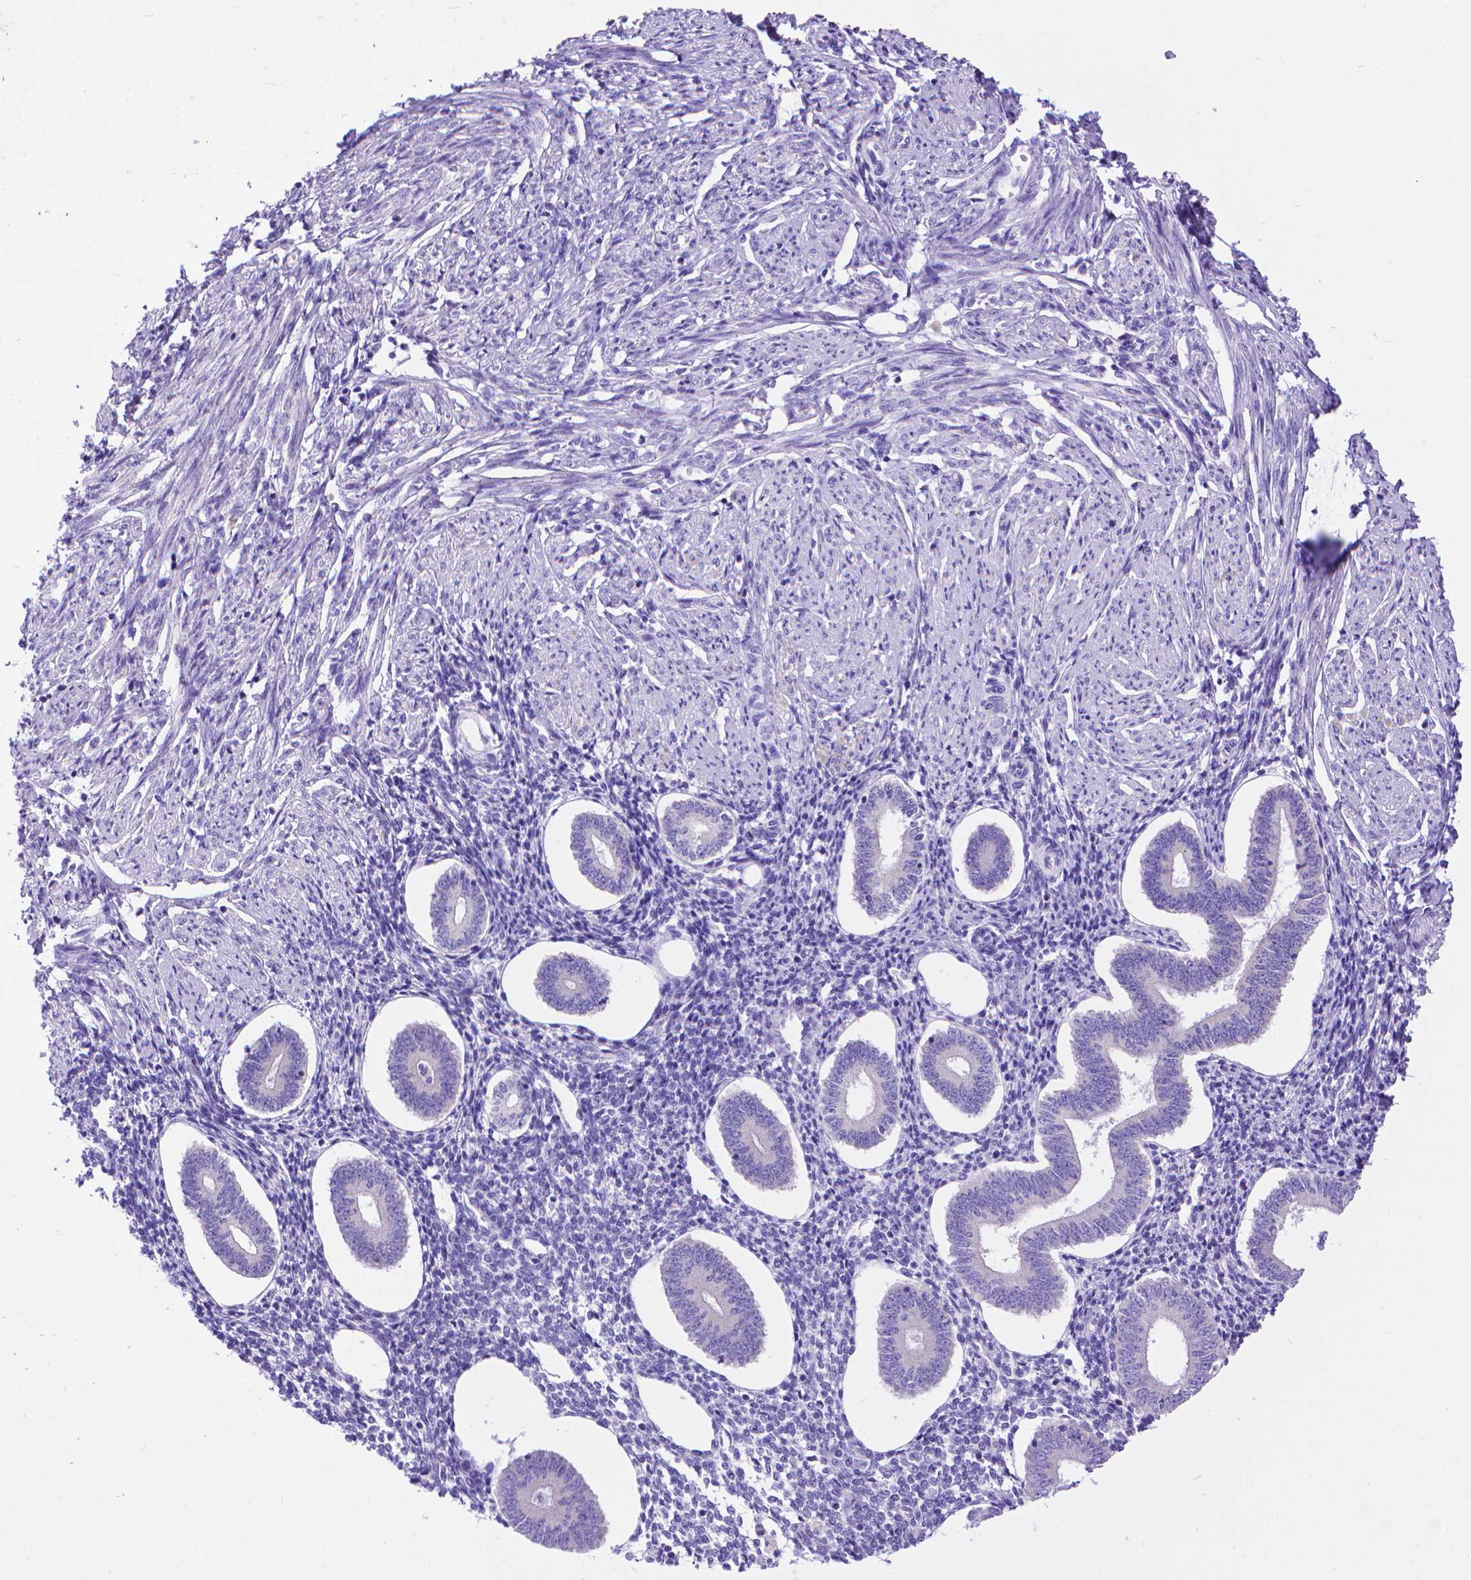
{"staining": {"intensity": "negative", "quantity": "none", "location": "none"}, "tissue": "endometrium", "cell_type": "Cells in endometrial stroma", "image_type": "normal", "snomed": [{"axis": "morphology", "description": "Normal tissue, NOS"}, {"axis": "topography", "description": "Endometrium"}], "caption": "Human endometrium stained for a protein using immunohistochemistry (IHC) displays no positivity in cells in endometrial stroma.", "gene": "DHRS2", "patient": {"sex": "female", "age": 40}}